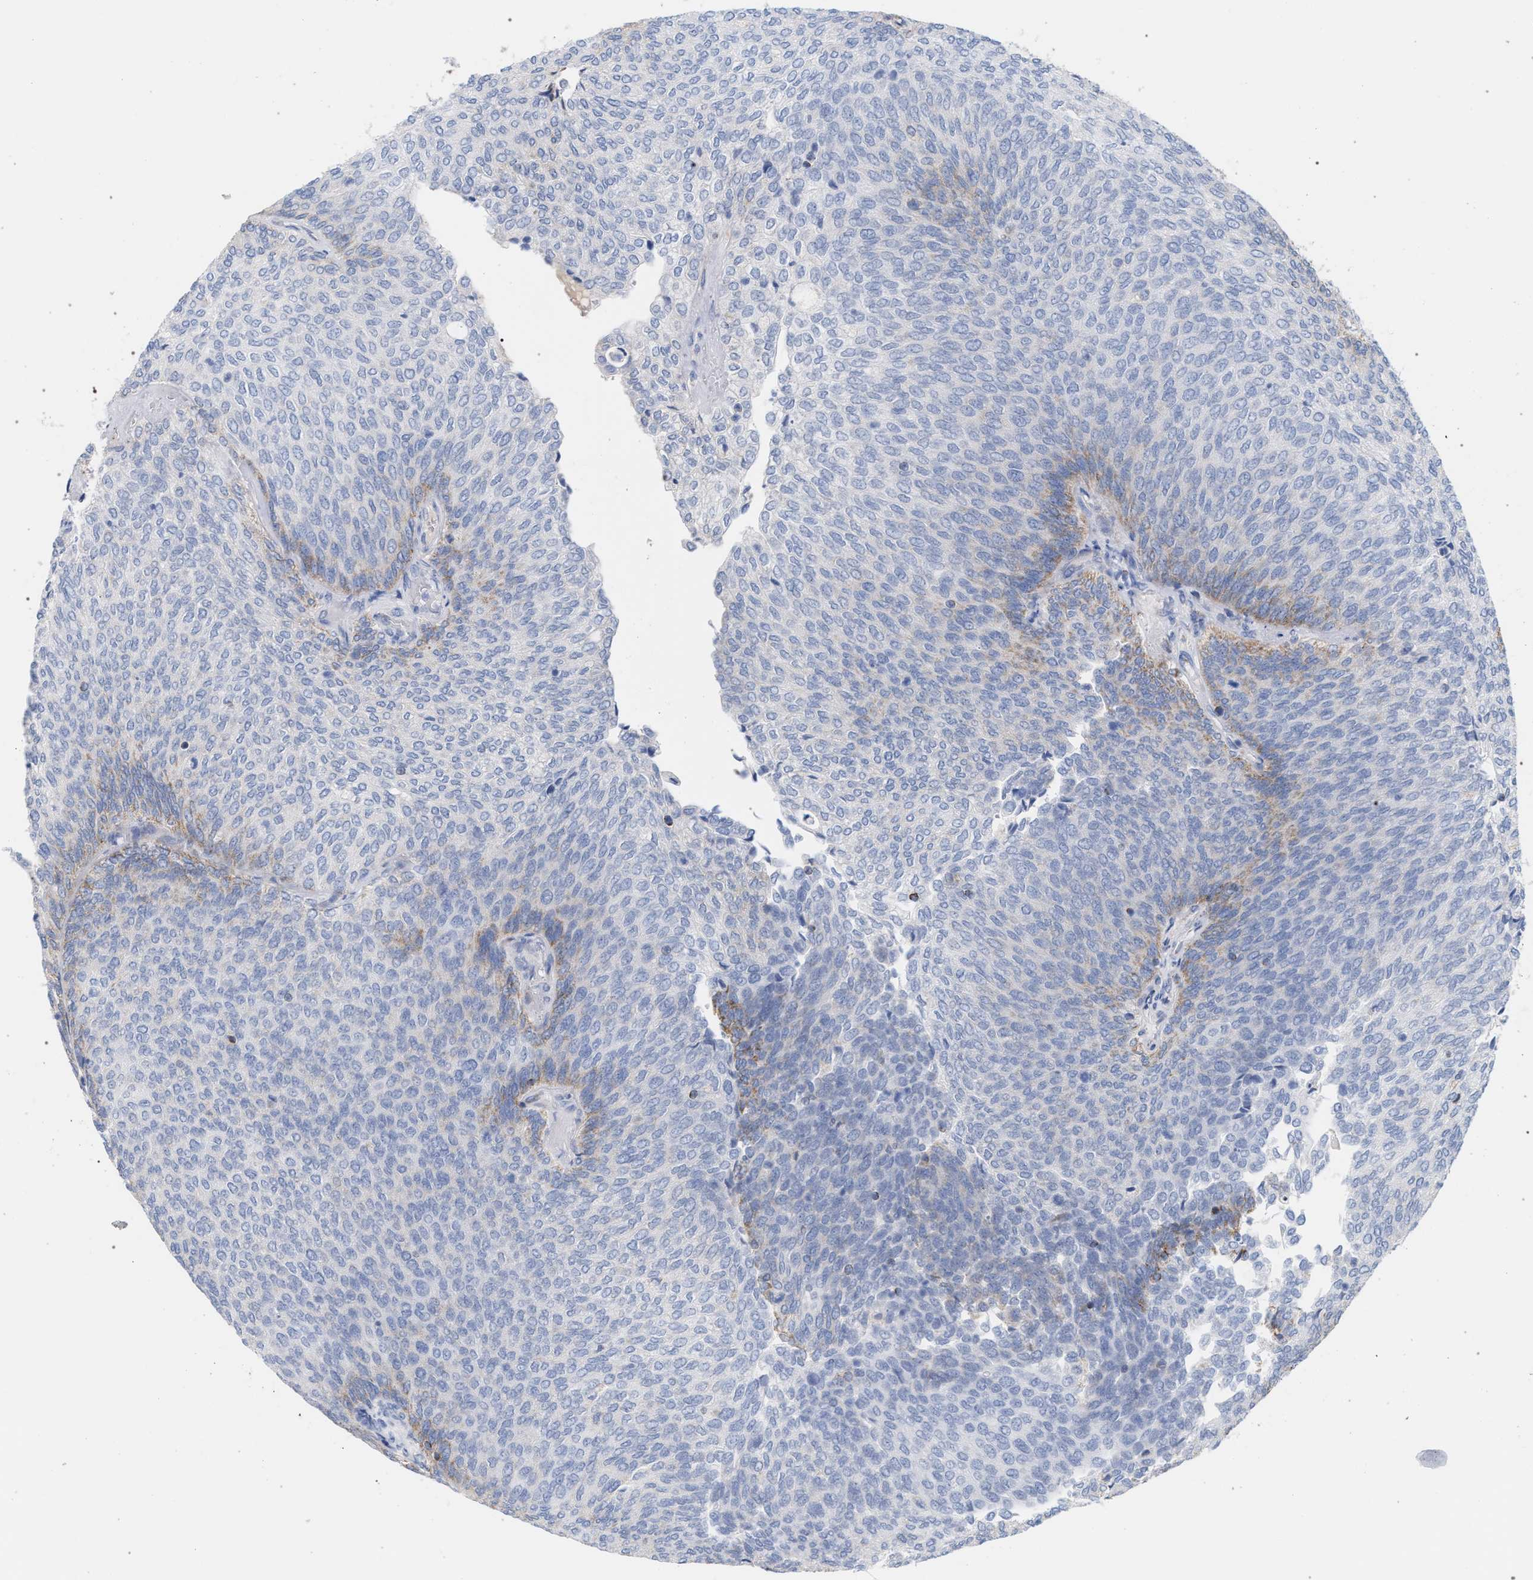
{"staining": {"intensity": "moderate", "quantity": "<25%", "location": "cytoplasmic/membranous"}, "tissue": "urothelial cancer", "cell_type": "Tumor cells", "image_type": "cancer", "snomed": [{"axis": "morphology", "description": "Urothelial carcinoma, Low grade"}, {"axis": "topography", "description": "Urinary bladder"}], "caption": "Urothelial cancer stained for a protein (brown) shows moderate cytoplasmic/membranous positive expression in approximately <25% of tumor cells.", "gene": "ECI2", "patient": {"sex": "female", "age": 79}}